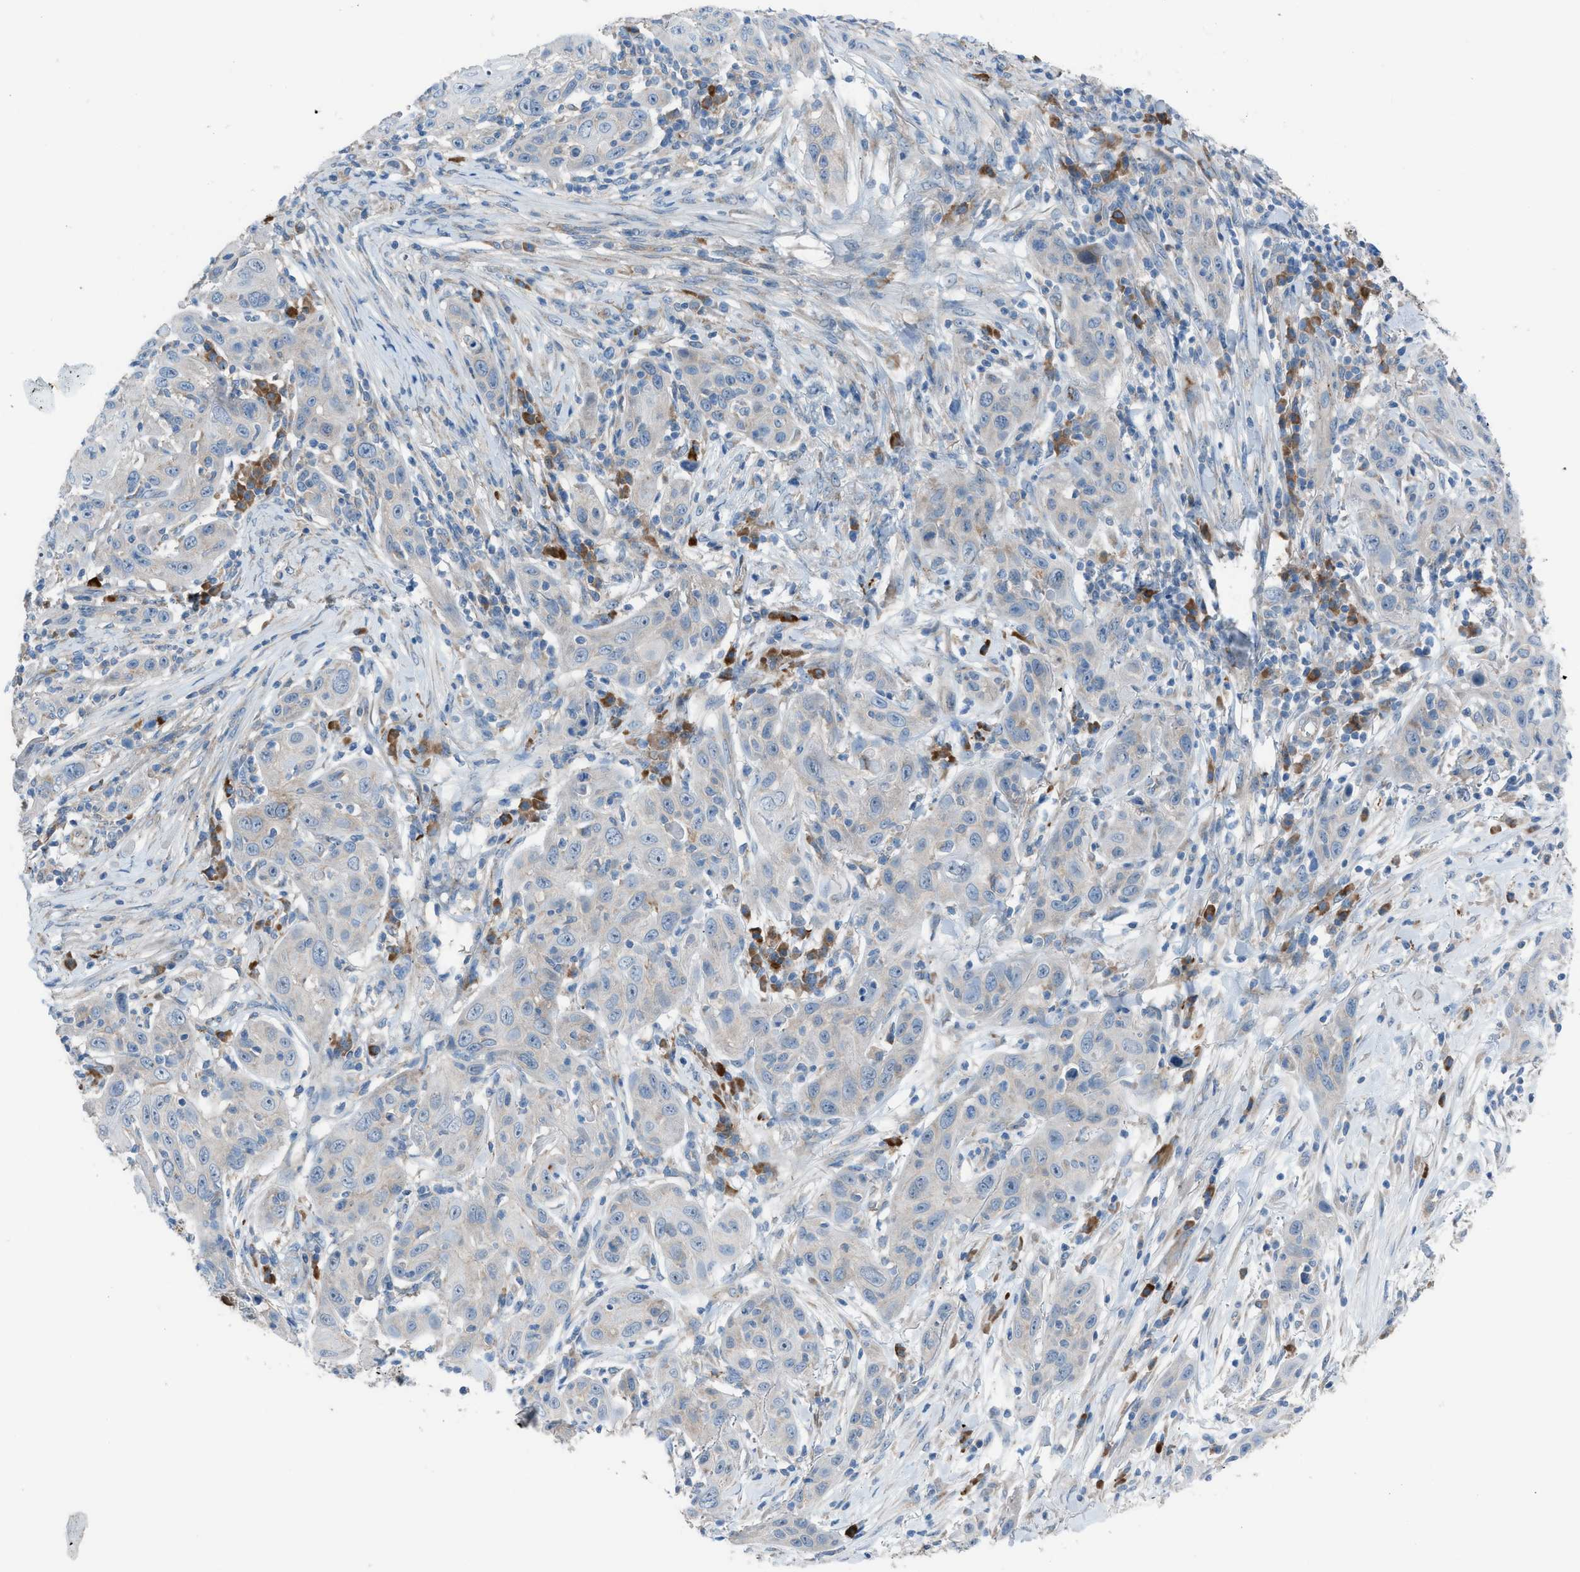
{"staining": {"intensity": "negative", "quantity": "none", "location": "none"}, "tissue": "skin cancer", "cell_type": "Tumor cells", "image_type": "cancer", "snomed": [{"axis": "morphology", "description": "Squamous cell carcinoma, NOS"}, {"axis": "topography", "description": "Skin"}], "caption": "This micrograph is of squamous cell carcinoma (skin) stained with immunohistochemistry to label a protein in brown with the nuclei are counter-stained blue. There is no expression in tumor cells. Nuclei are stained in blue.", "gene": "HEG1", "patient": {"sex": "female", "age": 88}}